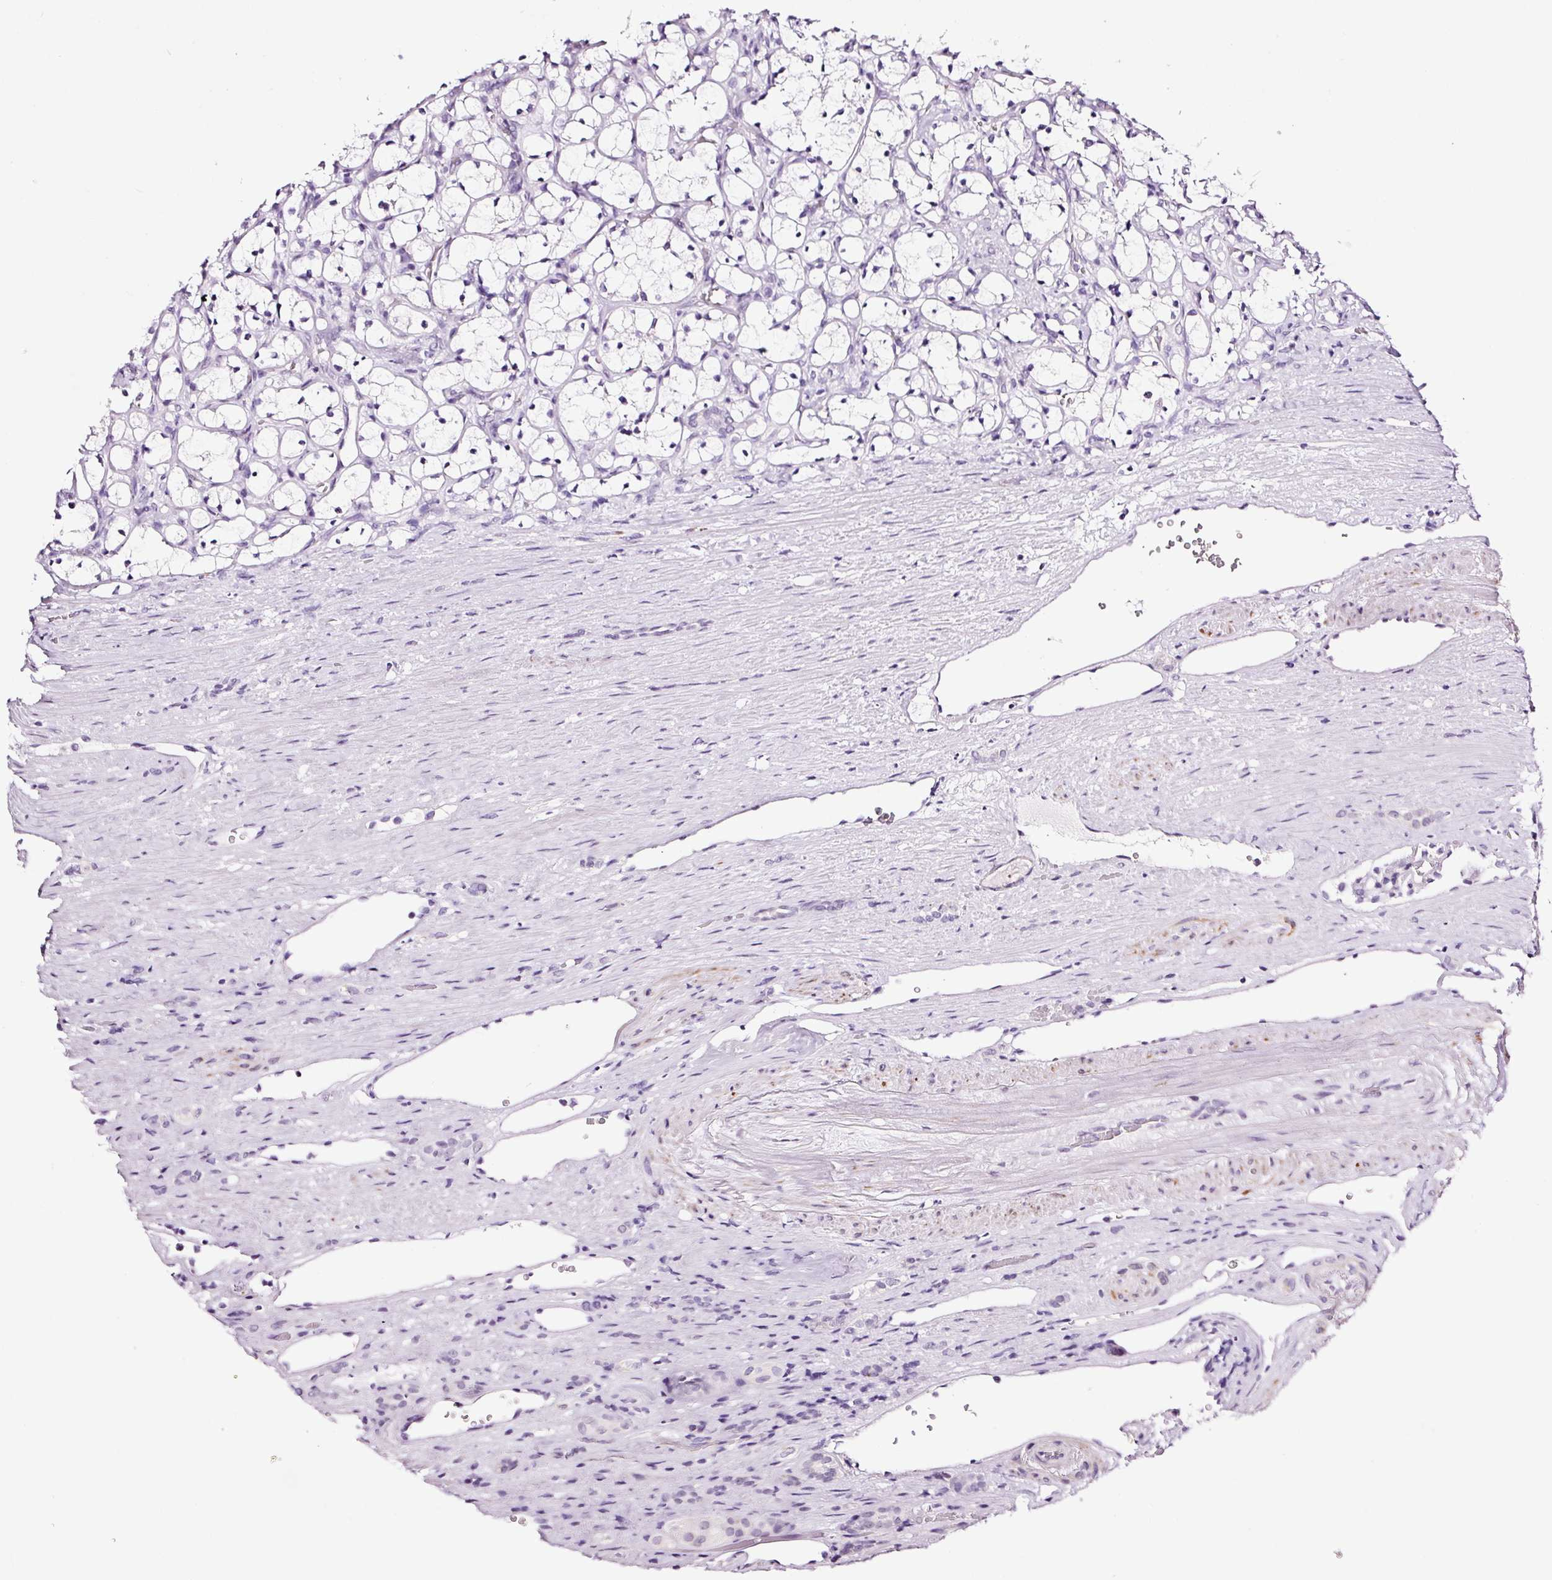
{"staining": {"intensity": "negative", "quantity": "none", "location": "none"}, "tissue": "renal cancer", "cell_type": "Tumor cells", "image_type": "cancer", "snomed": [{"axis": "morphology", "description": "Adenocarcinoma, NOS"}, {"axis": "topography", "description": "Kidney"}], "caption": "Tumor cells show no significant staining in renal cancer.", "gene": "RTF2", "patient": {"sex": "female", "age": 69}}